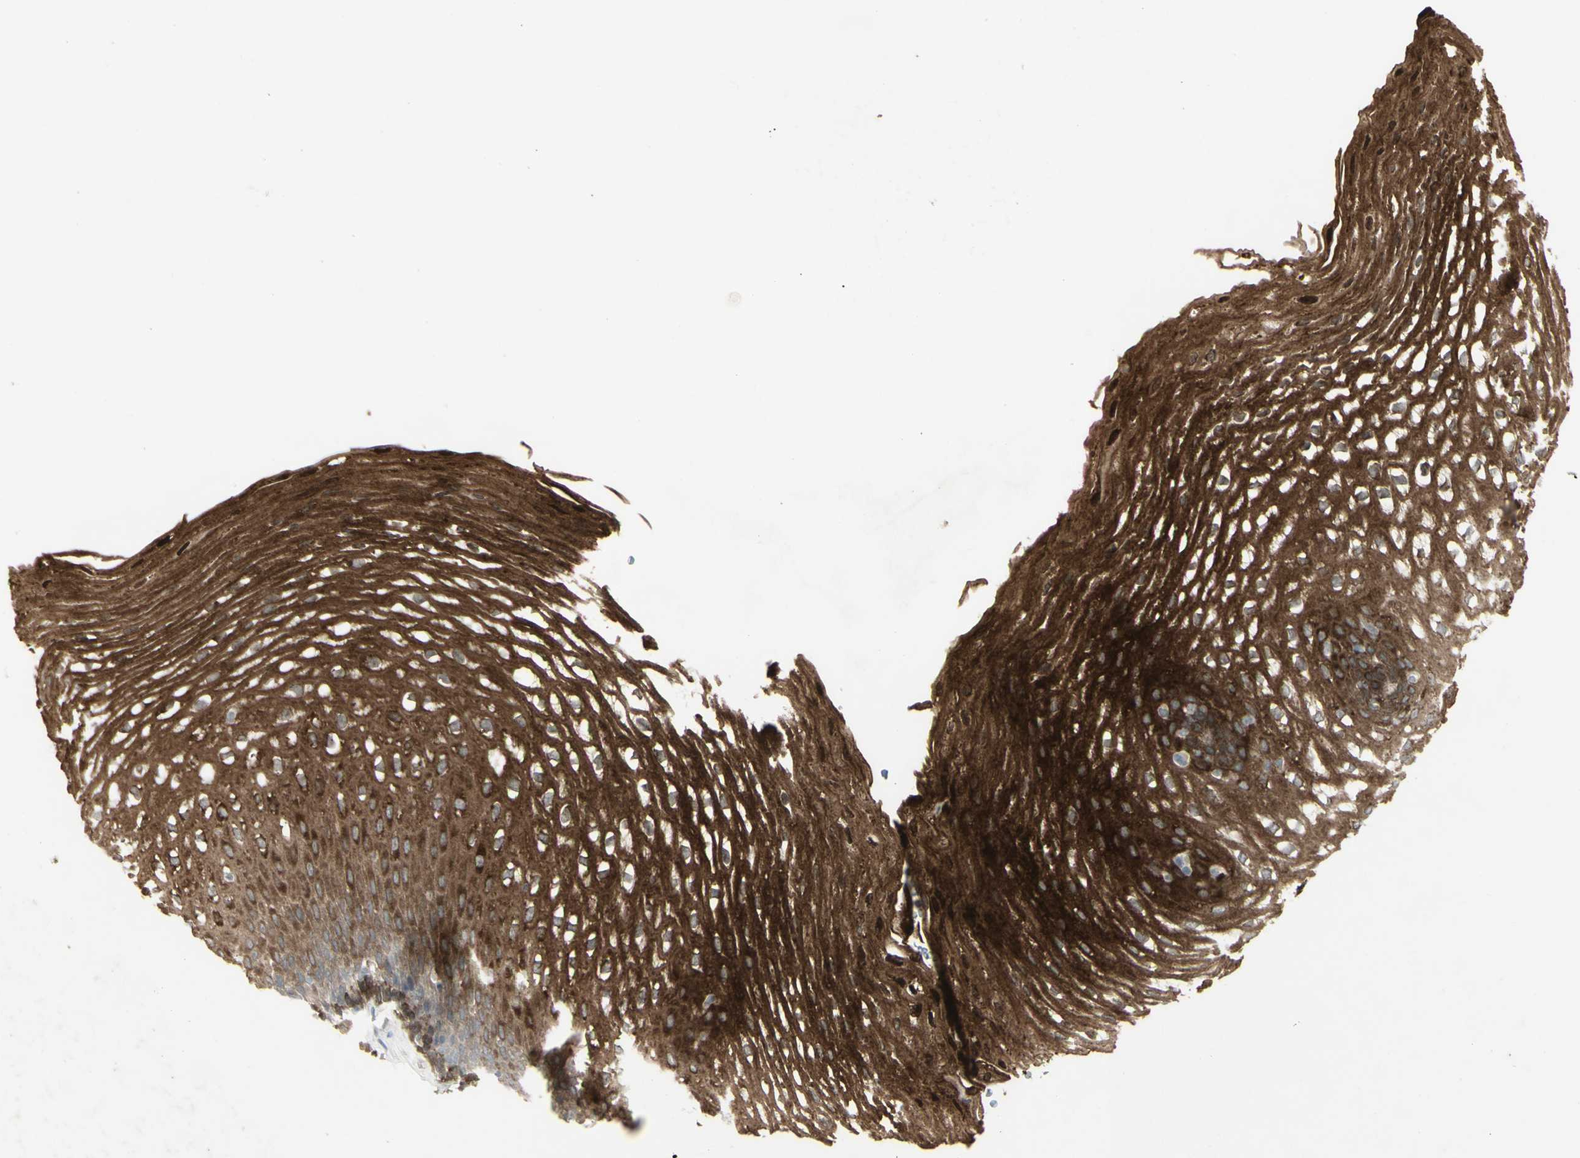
{"staining": {"intensity": "strong", "quantity": ">75%", "location": "cytoplasmic/membranous"}, "tissue": "esophagus", "cell_type": "Squamous epithelial cells", "image_type": "normal", "snomed": [{"axis": "morphology", "description": "Normal tissue, NOS"}, {"axis": "topography", "description": "Esophagus"}], "caption": "Brown immunohistochemical staining in benign human esophagus shows strong cytoplasmic/membranous expression in approximately >75% of squamous epithelial cells. (DAB = brown stain, brightfield microscopy at high magnification).", "gene": "C1orf116", "patient": {"sex": "male", "age": 48}}